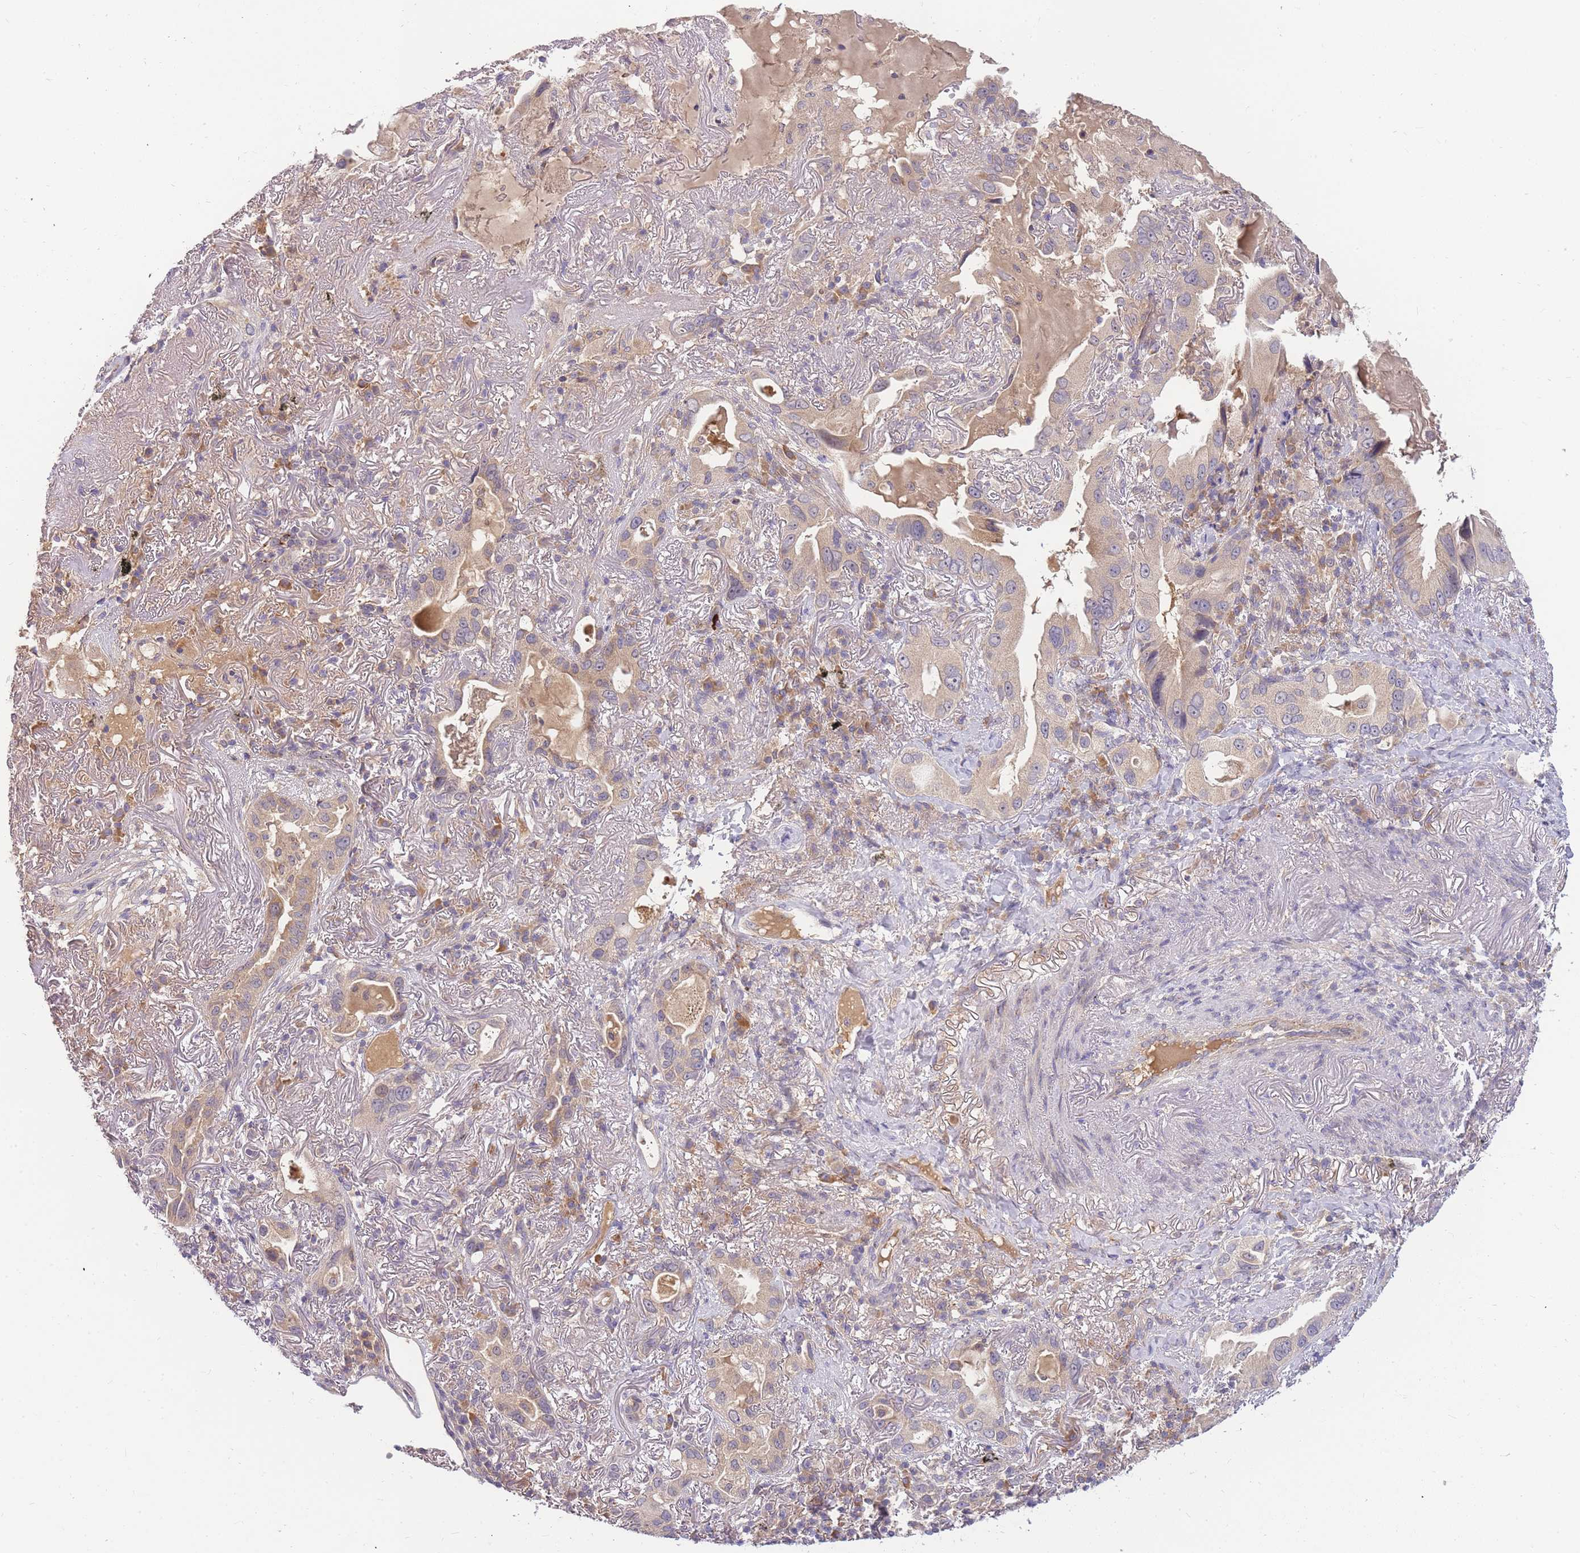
{"staining": {"intensity": "weak", "quantity": "25%-75%", "location": "cytoplasmic/membranous"}, "tissue": "lung cancer", "cell_type": "Tumor cells", "image_type": "cancer", "snomed": [{"axis": "morphology", "description": "Adenocarcinoma, NOS"}, {"axis": "topography", "description": "Lung"}], "caption": "Immunohistochemical staining of lung cancer demonstrates low levels of weak cytoplasmic/membranous protein positivity in approximately 25%-75% of tumor cells. Nuclei are stained in blue.", "gene": "ZNF577", "patient": {"sex": "female", "age": 69}}